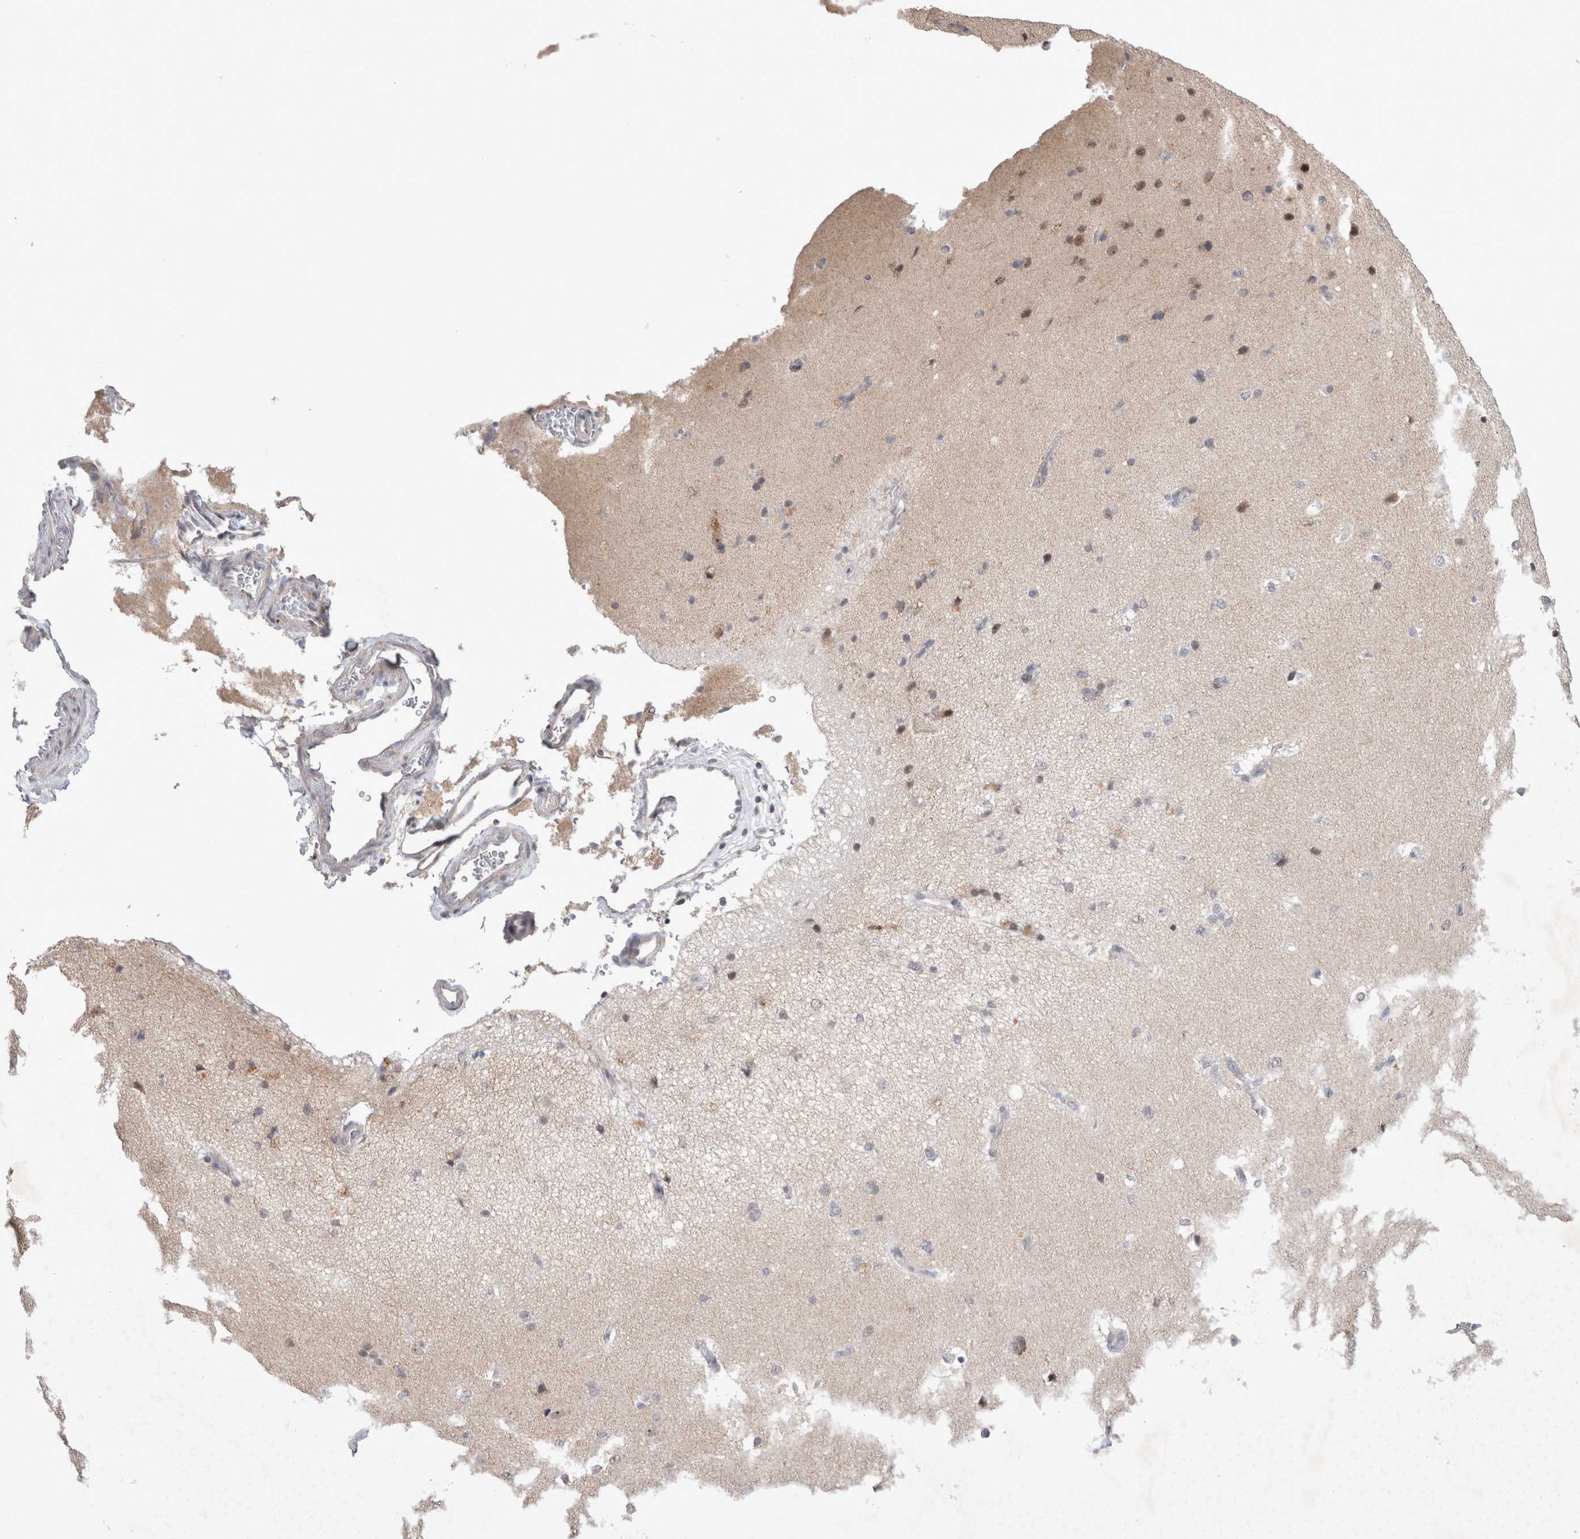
{"staining": {"intensity": "negative", "quantity": "none", "location": "none"}, "tissue": "cerebral cortex", "cell_type": "Endothelial cells", "image_type": "normal", "snomed": [{"axis": "morphology", "description": "Normal tissue, NOS"}, {"axis": "topography", "description": "Cerebral cortex"}], "caption": "IHC of unremarkable cerebral cortex displays no expression in endothelial cells. (Immunohistochemistry, brightfield microscopy, high magnification).", "gene": "MRPL37", "patient": {"sex": "male", "age": 62}}